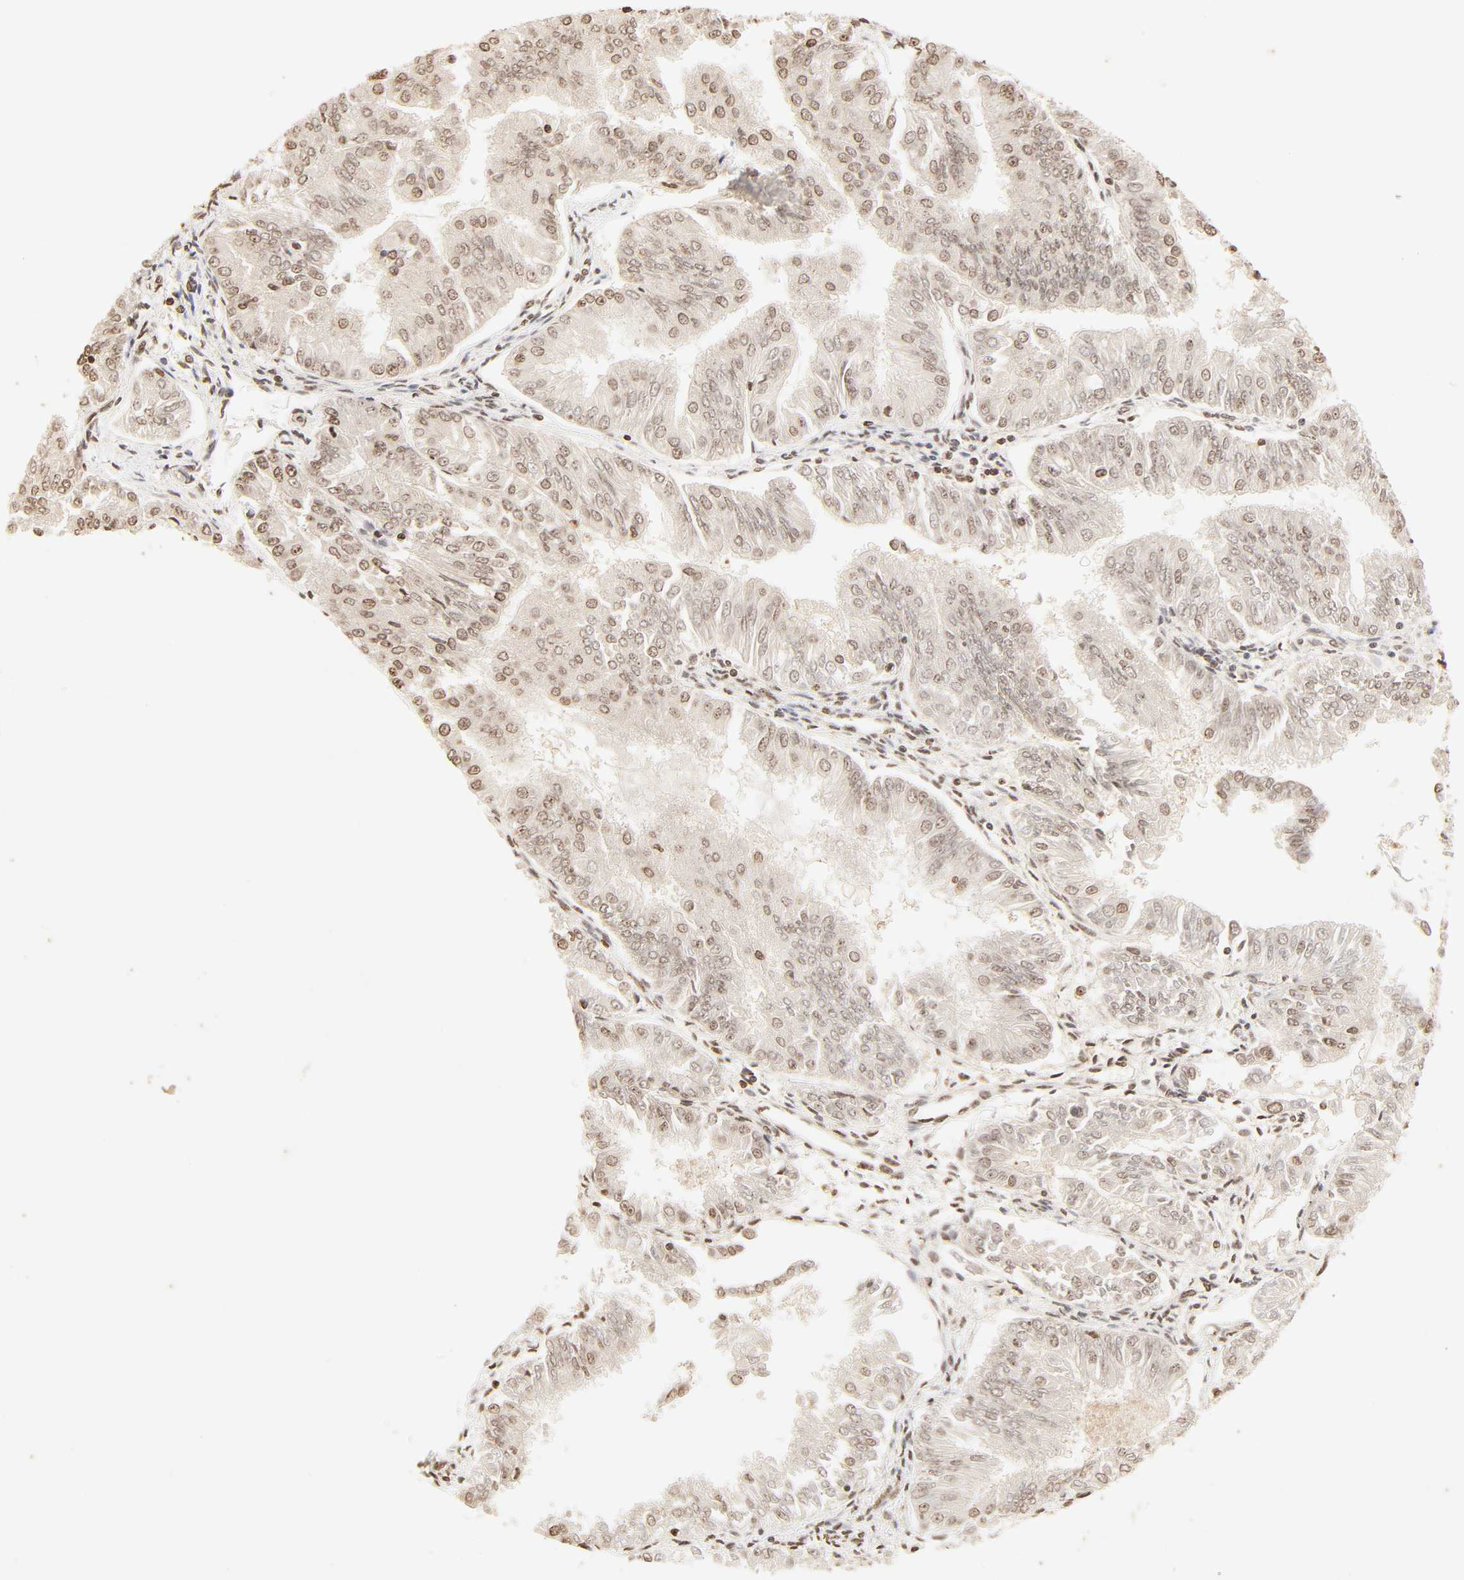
{"staining": {"intensity": "moderate", "quantity": ">75%", "location": "nuclear"}, "tissue": "endometrial cancer", "cell_type": "Tumor cells", "image_type": "cancer", "snomed": [{"axis": "morphology", "description": "Adenocarcinoma, NOS"}, {"axis": "topography", "description": "Endometrium"}], "caption": "Endometrial cancer stained for a protein (brown) exhibits moderate nuclear positive expression in about >75% of tumor cells.", "gene": "TBL1X", "patient": {"sex": "female", "age": 53}}